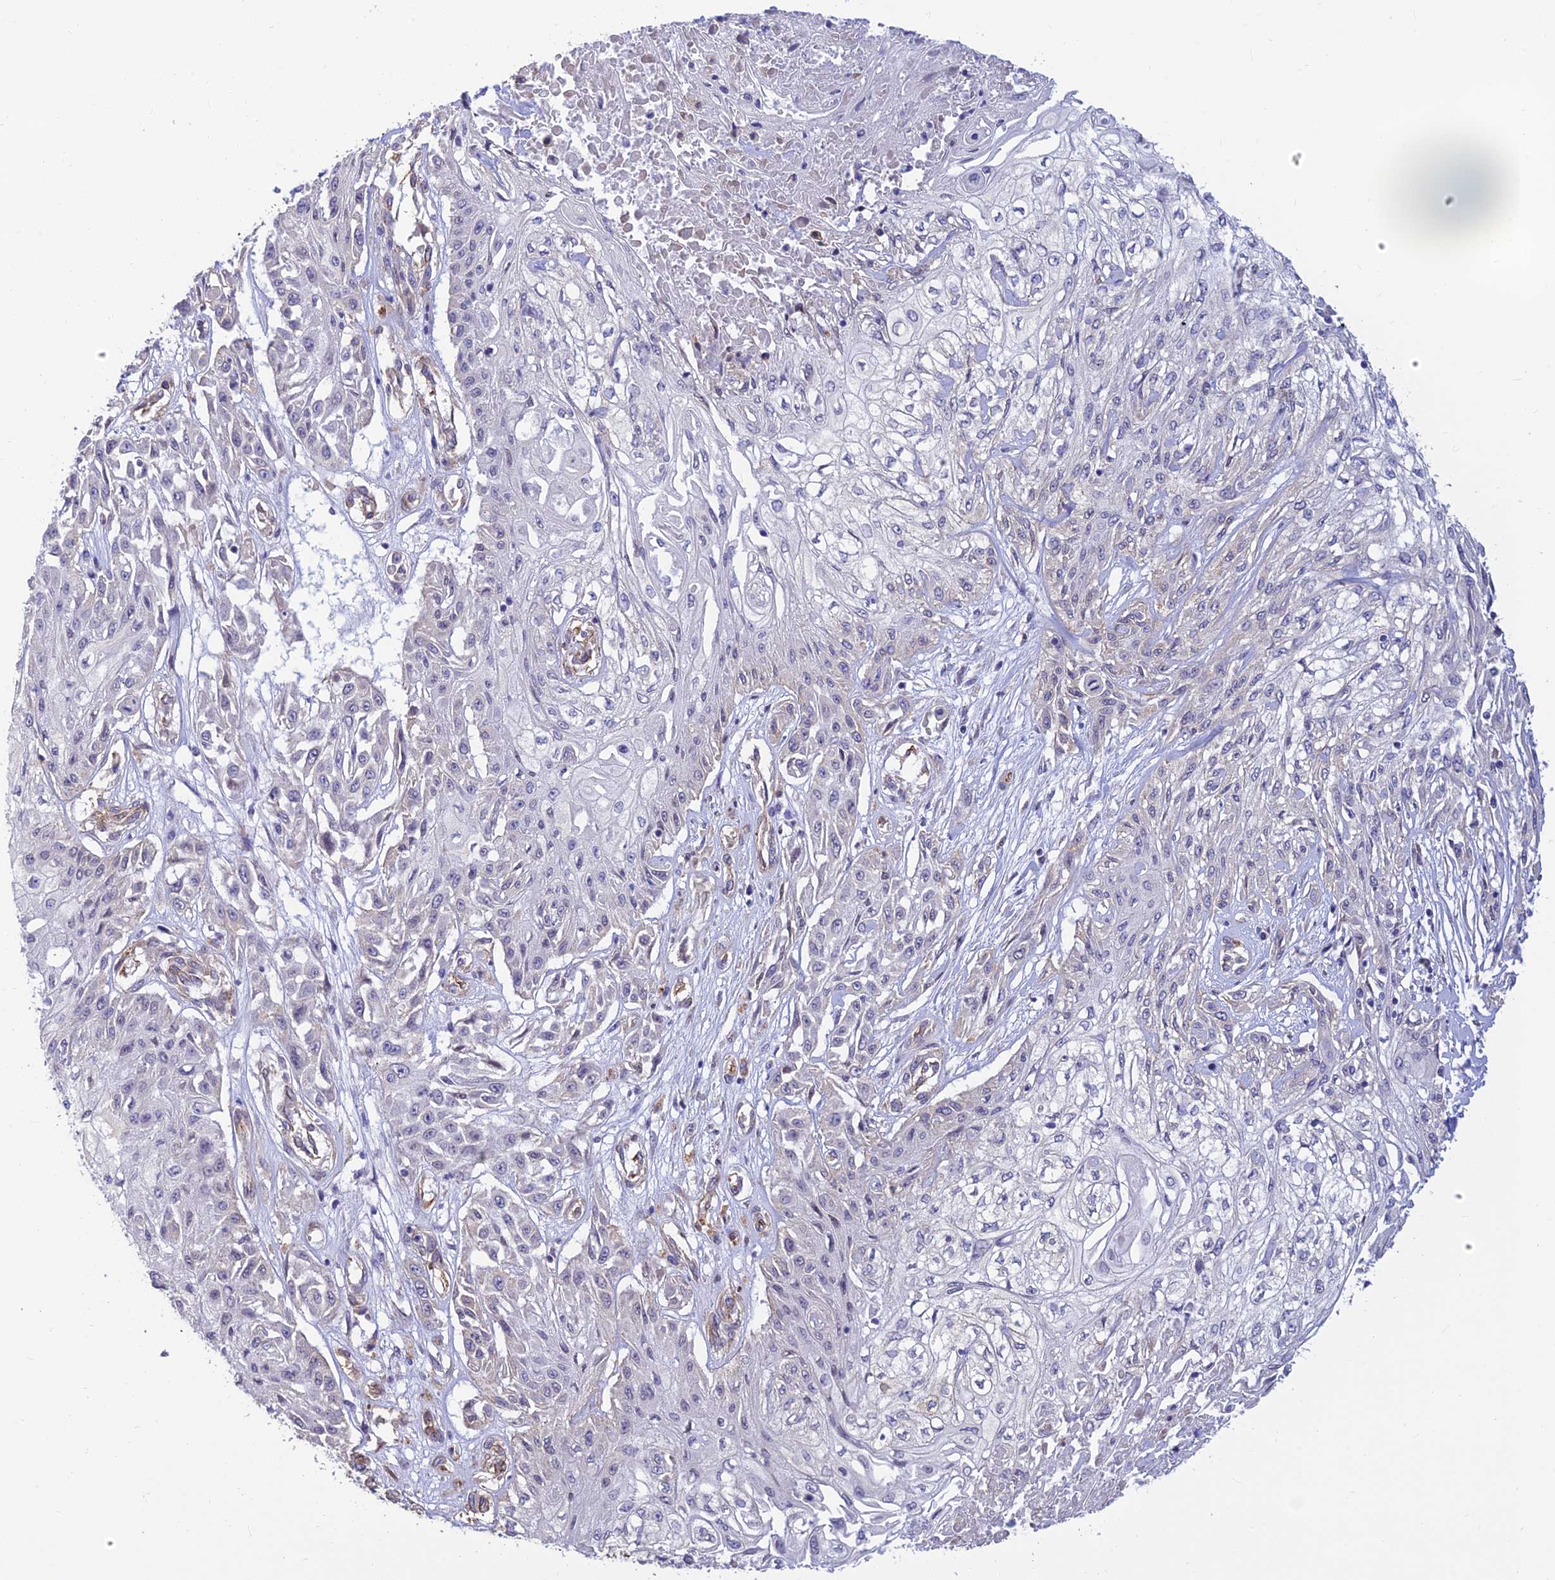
{"staining": {"intensity": "negative", "quantity": "none", "location": "none"}, "tissue": "skin cancer", "cell_type": "Tumor cells", "image_type": "cancer", "snomed": [{"axis": "morphology", "description": "Squamous cell carcinoma, NOS"}, {"axis": "morphology", "description": "Squamous cell carcinoma, metastatic, NOS"}, {"axis": "topography", "description": "Skin"}, {"axis": "topography", "description": "Lymph node"}], "caption": "DAB immunohistochemical staining of metastatic squamous cell carcinoma (skin) displays no significant positivity in tumor cells. (DAB immunohistochemistry, high magnification).", "gene": "ALDH1L2", "patient": {"sex": "male", "age": 75}}